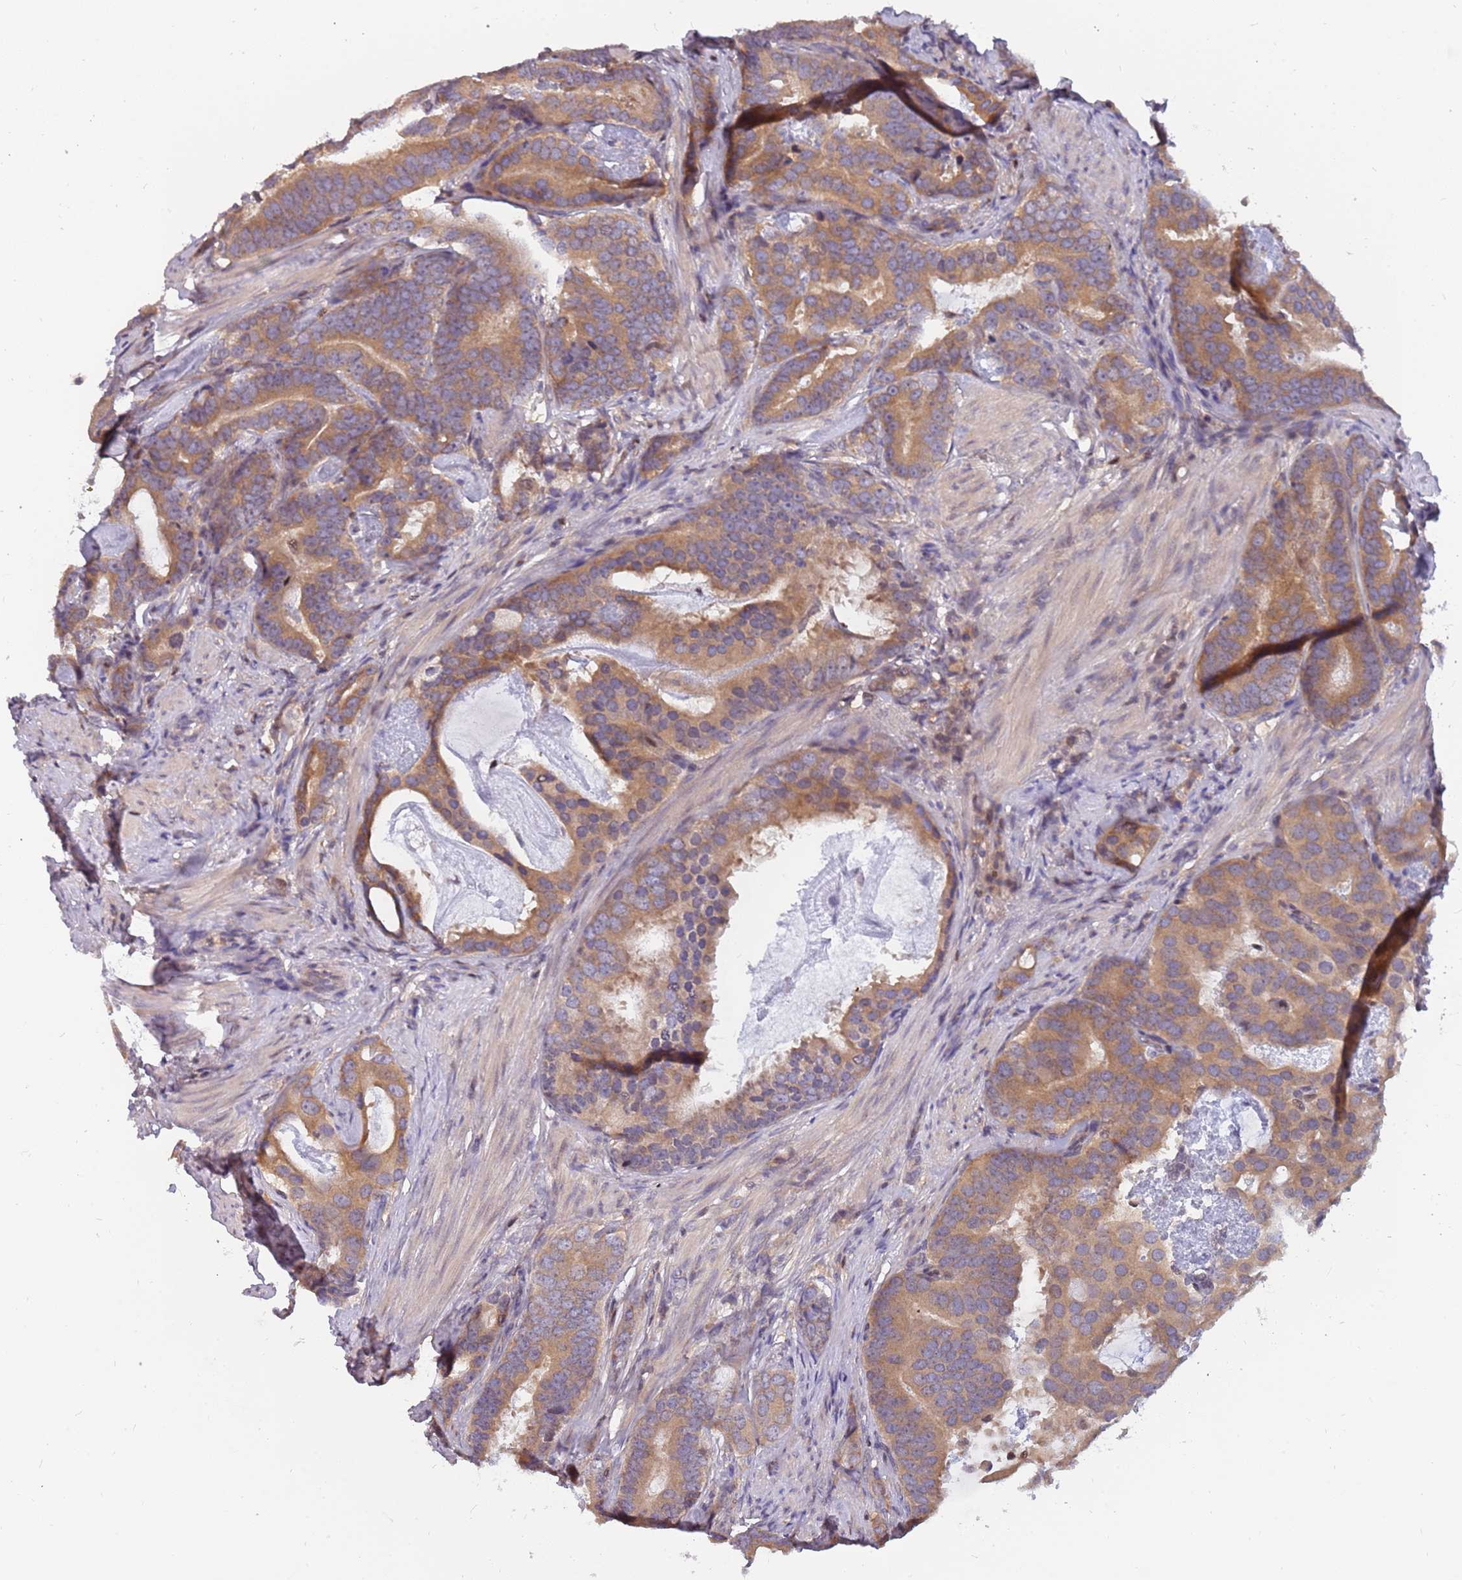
{"staining": {"intensity": "moderate", "quantity": ">75%", "location": "cytoplasmic/membranous"}, "tissue": "prostate cancer", "cell_type": "Tumor cells", "image_type": "cancer", "snomed": [{"axis": "morphology", "description": "Adenocarcinoma, Low grade"}, {"axis": "topography", "description": "Prostate"}], "caption": "Immunohistochemistry image of neoplastic tissue: prostate cancer (adenocarcinoma (low-grade)) stained using immunohistochemistry (IHC) exhibits medium levels of moderate protein expression localized specifically in the cytoplasmic/membranous of tumor cells, appearing as a cytoplasmic/membranous brown color.", "gene": "ARHGEF5", "patient": {"sex": "male", "age": 71}}